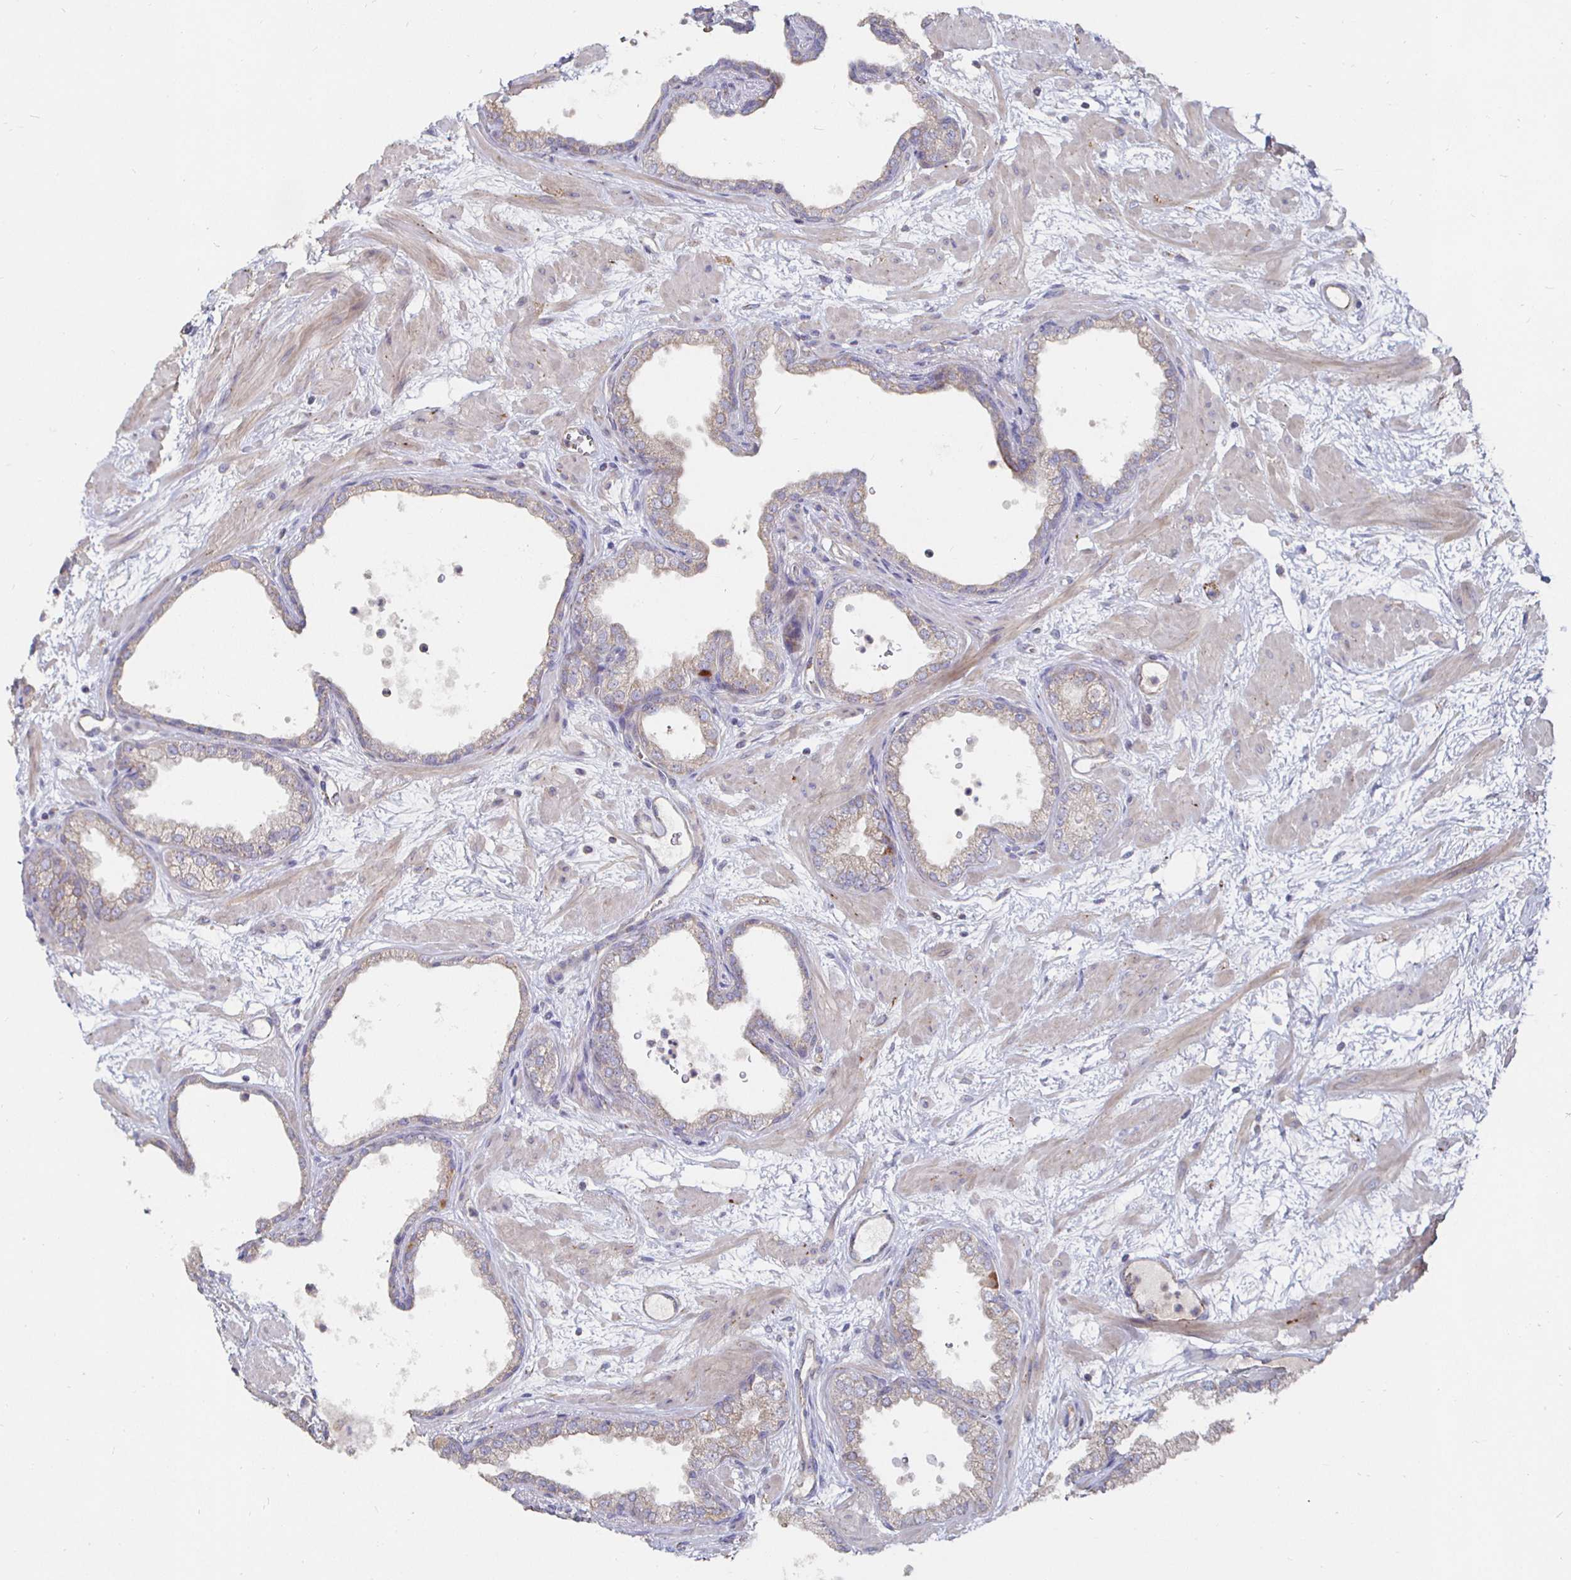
{"staining": {"intensity": "weak", "quantity": "25%-75%", "location": "cytoplasmic/membranous"}, "tissue": "prostate", "cell_type": "Glandular cells", "image_type": "normal", "snomed": [{"axis": "morphology", "description": "Normal tissue, NOS"}, {"axis": "topography", "description": "Prostate"}], "caption": "Weak cytoplasmic/membranous protein expression is present in approximately 25%-75% of glandular cells in prostate. (Stains: DAB in brown, nuclei in blue, Microscopy: brightfield microscopy at high magnification).", "gene": "NRSN1", "patient": {"sex": "male", "age": 37}}